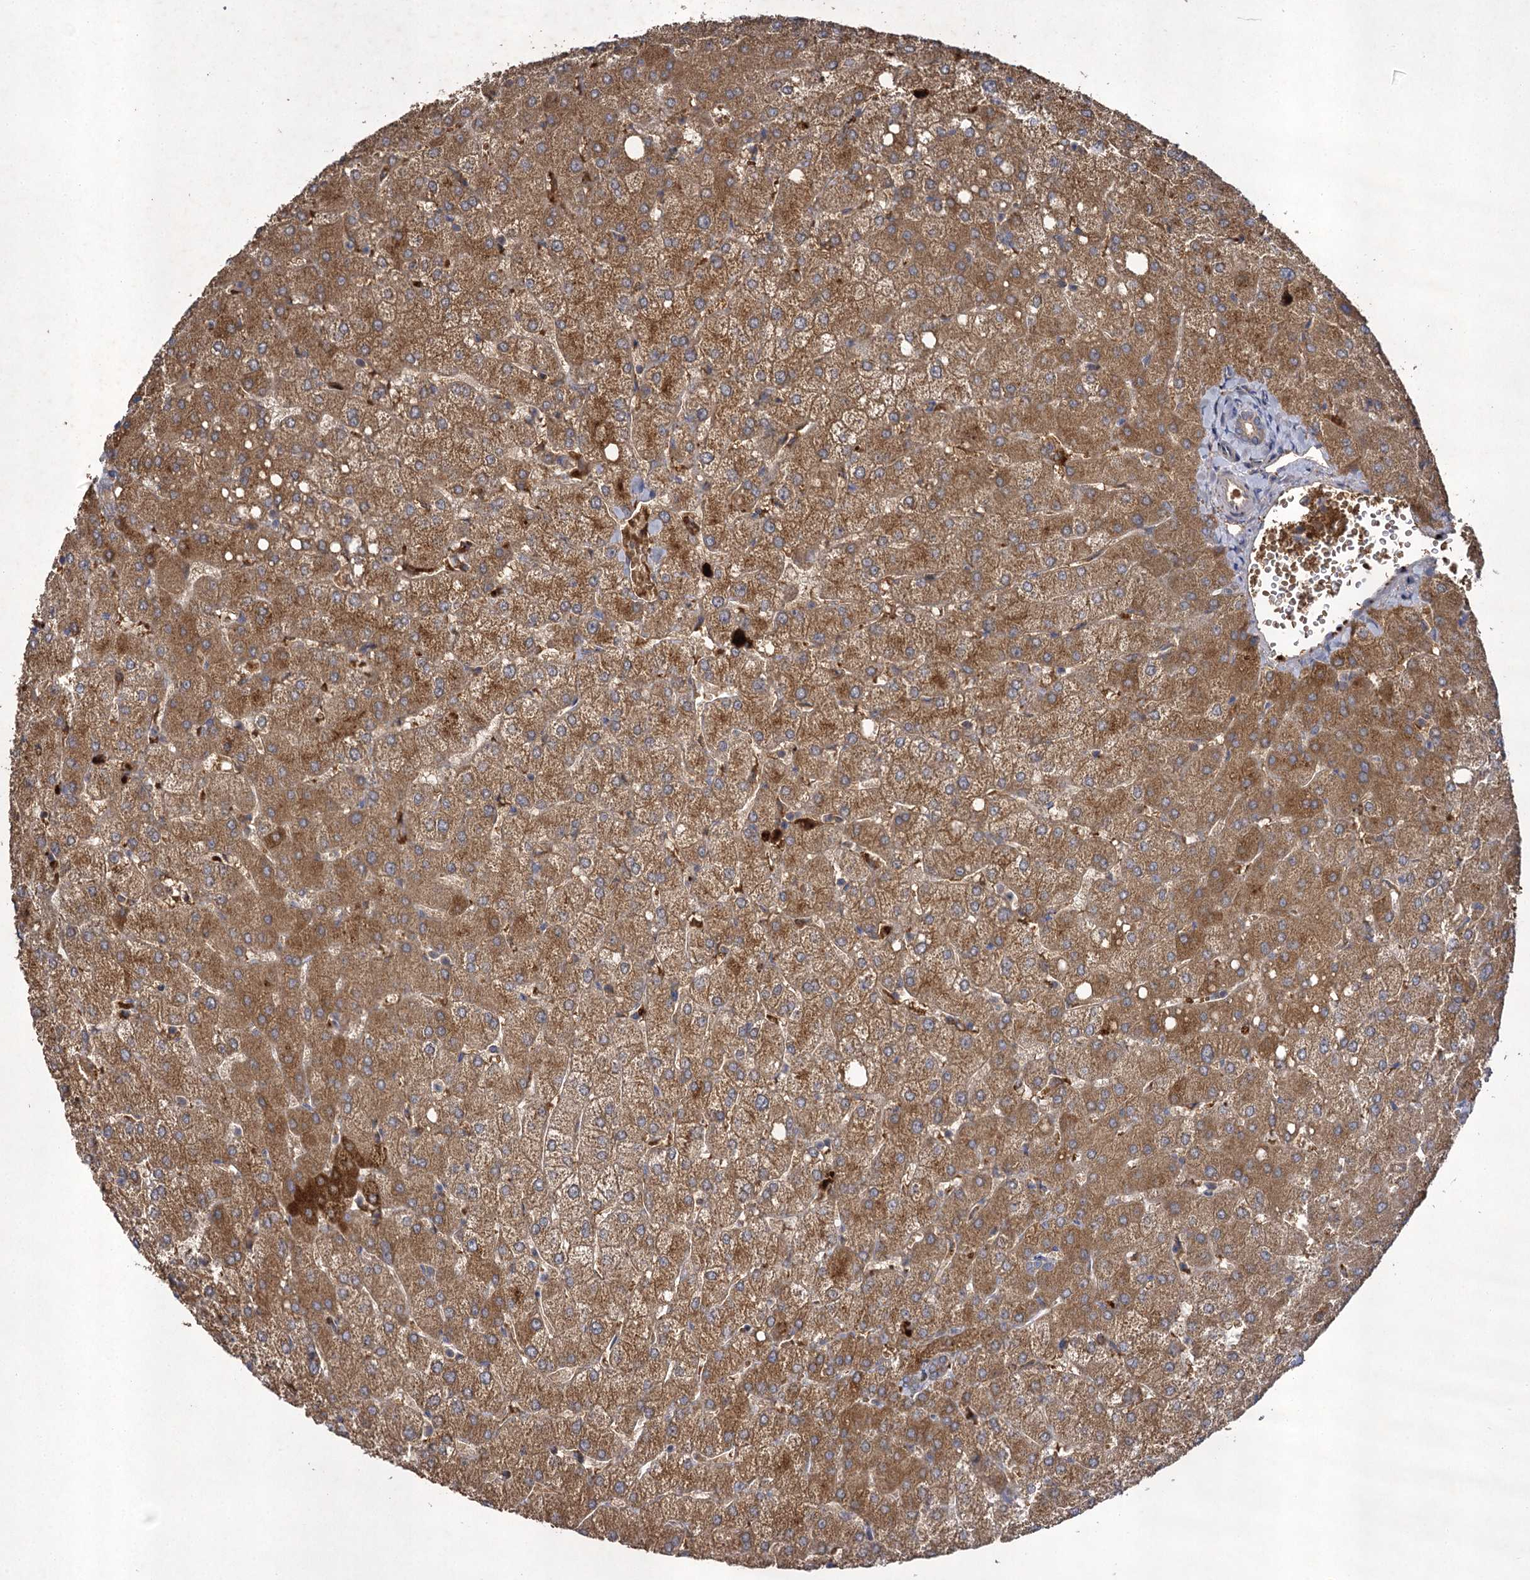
{"staining": {"intensity": "negative", "quantity": "none", "location": "none"}, "tissue": "liver", "cell_type": "Cholangiocytes", "image_type": "normal", "snomed": [{"axis": "morphology", "description": "Normal tissue, NOS"}, {"axis": "topography", "description": "Liver"}], "caption": "IHC micrograph of benign human liver stained for a protein (brown), which displays no expression in cholangiocytes. Nuclei are stained in blue.", "gene": "USP50", "patient": {"sex": "female", "age": 54}}